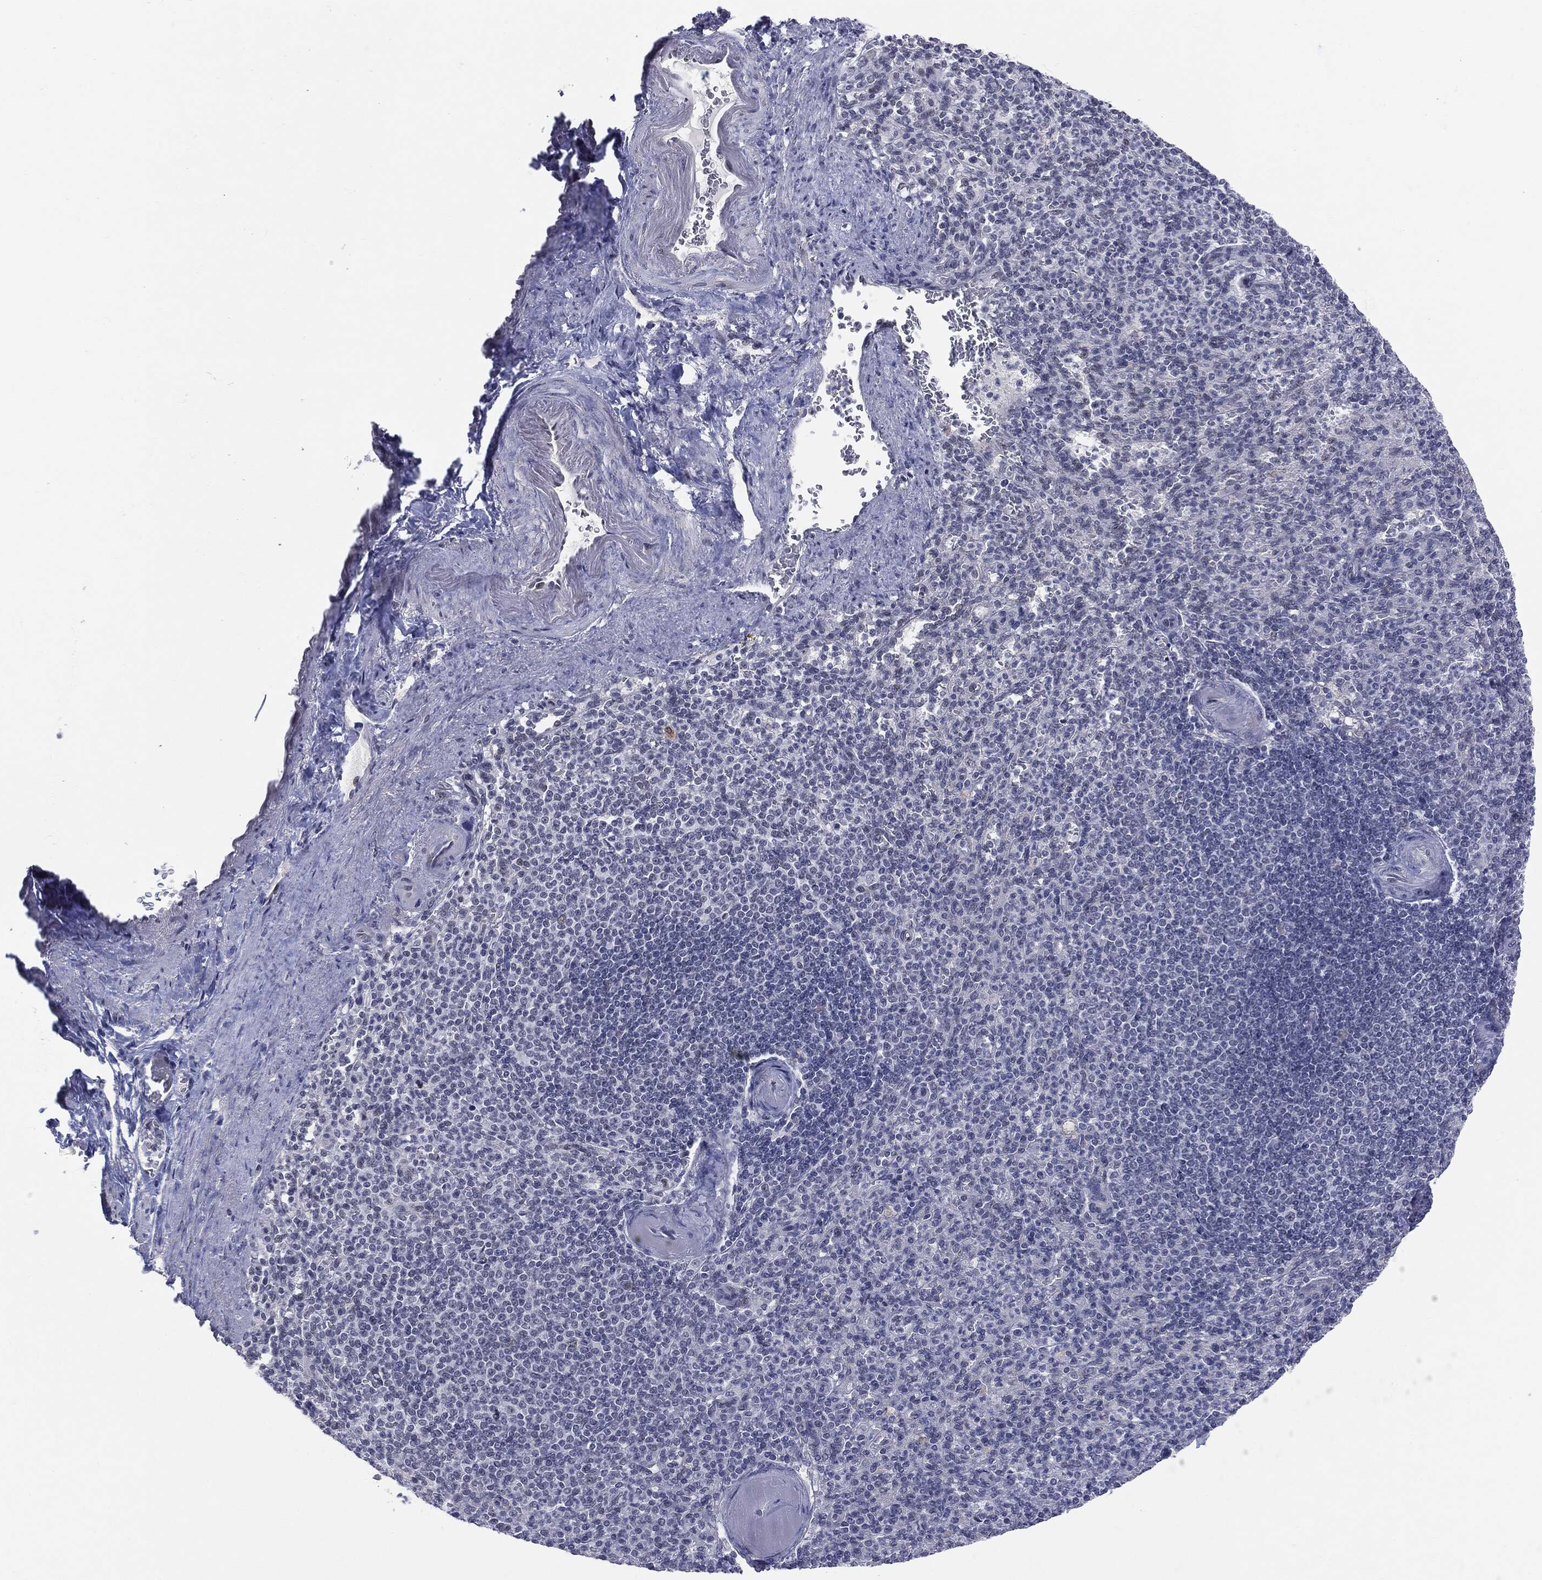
{"staining": {"intensity": "negative", "quantity": "none", "location": "none"}, "tissue": "spleen", "cell_type": "Cells in red pulp", "image_type": "normal", "snomed": [{"axis": "morphology", "description": "Normal tissue, NOS"}, {"axis": "topography", "description": "Spleen"}], "caption": "Micrograph shows no protein expression in cells in red pulp of normal spleen. Brightfield microscopy of immunohistochemistry (IHC) stained with DAB (brown) and hematoxylin (blue), captured at high magnification.", "gene": "SLC5A5", "patient": {"sex": "female", "age": 74}}